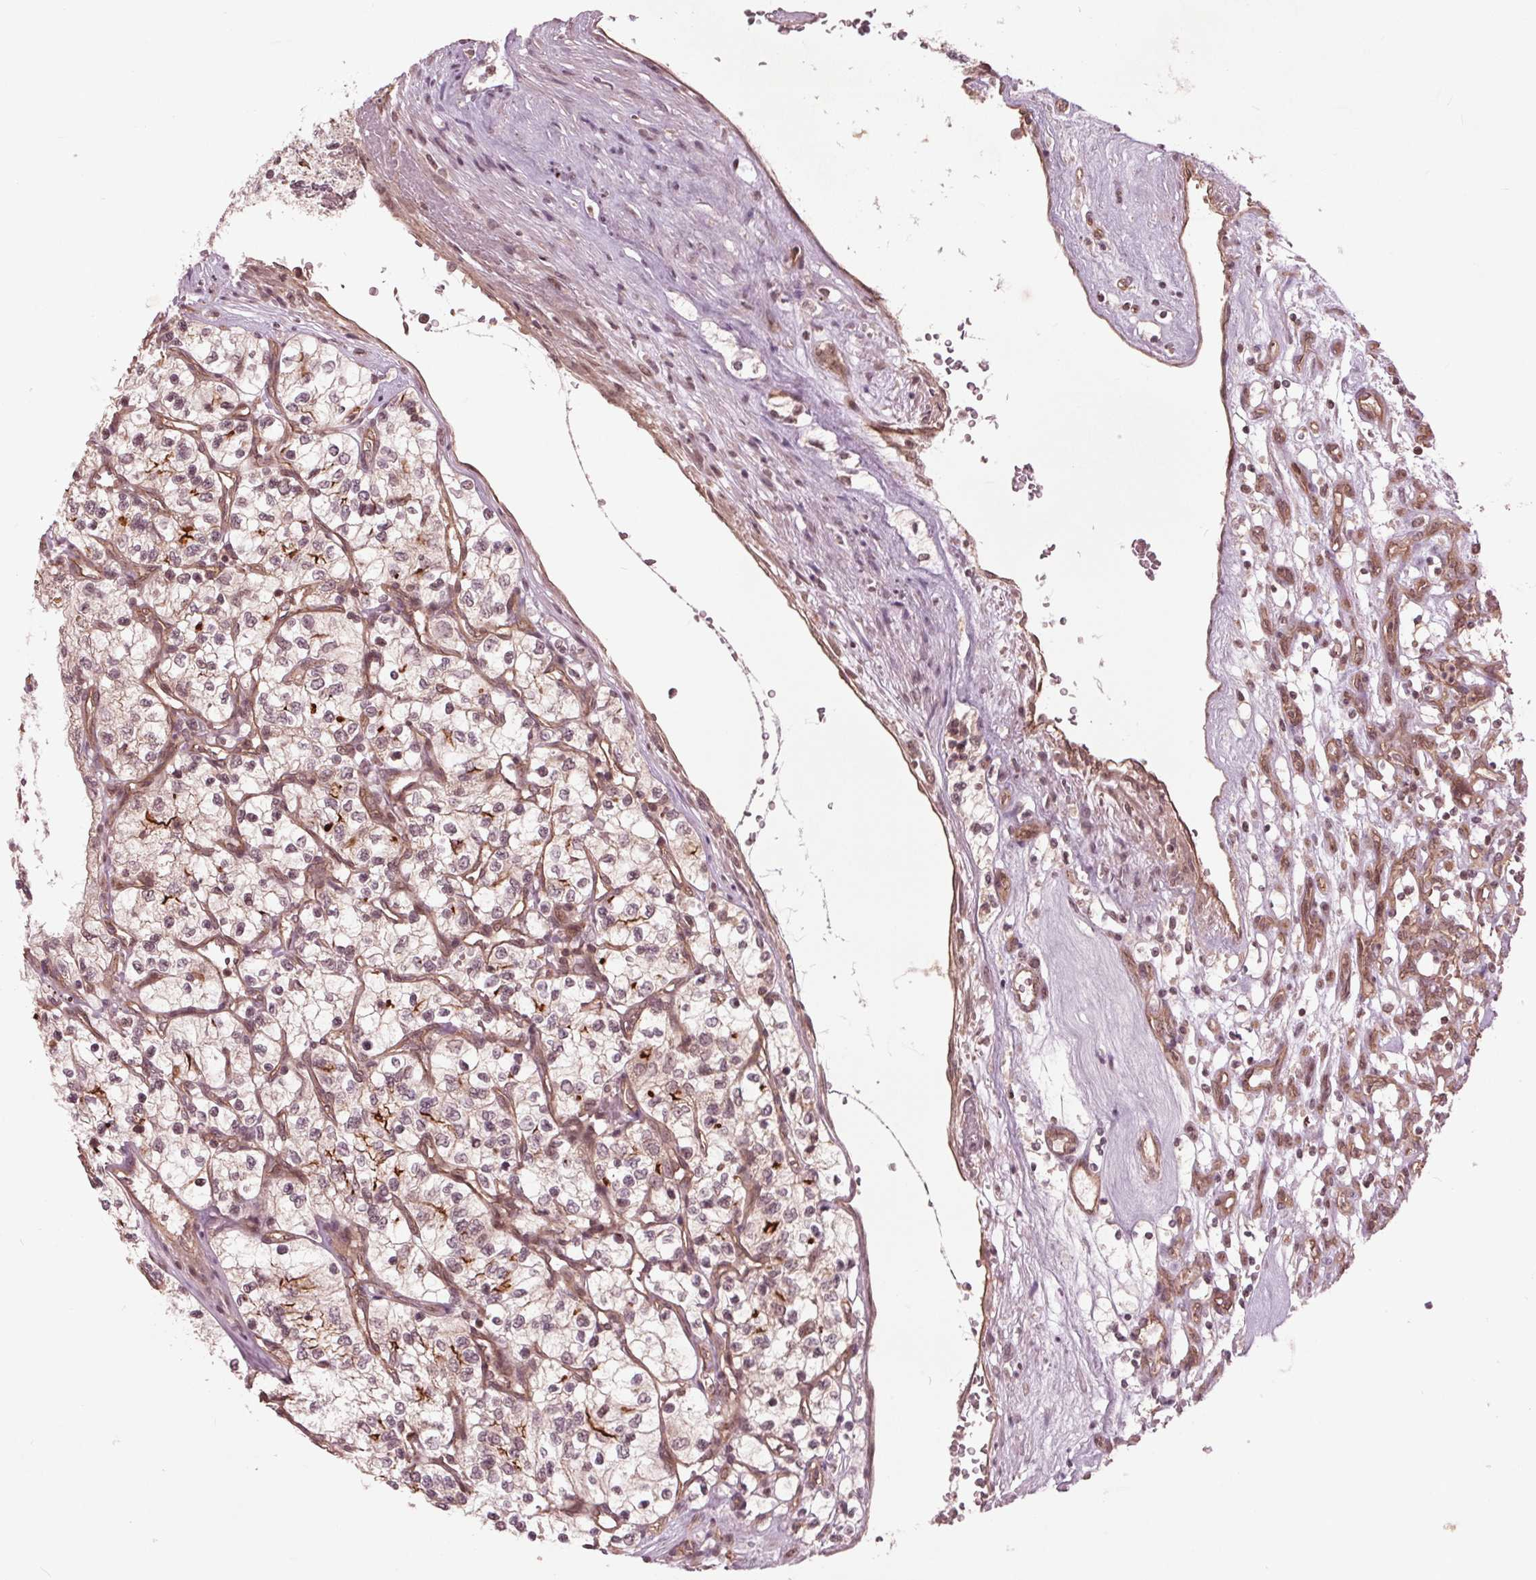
{"staining": {"intensity": "weak", "quantity": "<25%", "location": "nuclear"}, "tissue": "renal cancer", "cell_type": "Tumor cells", "image_type": "cancer", "snomed": [{"axis": "morphology", "description": "Adenocarcinoma, NOS"}, {"axis": "topography", "description": "Kidney"}], "caption": "Protein analysis of renal cancer shows no significant positivity in tumor cells.", "gene": "BTBD1", "patient": {"sex": "female", "age": 69}}